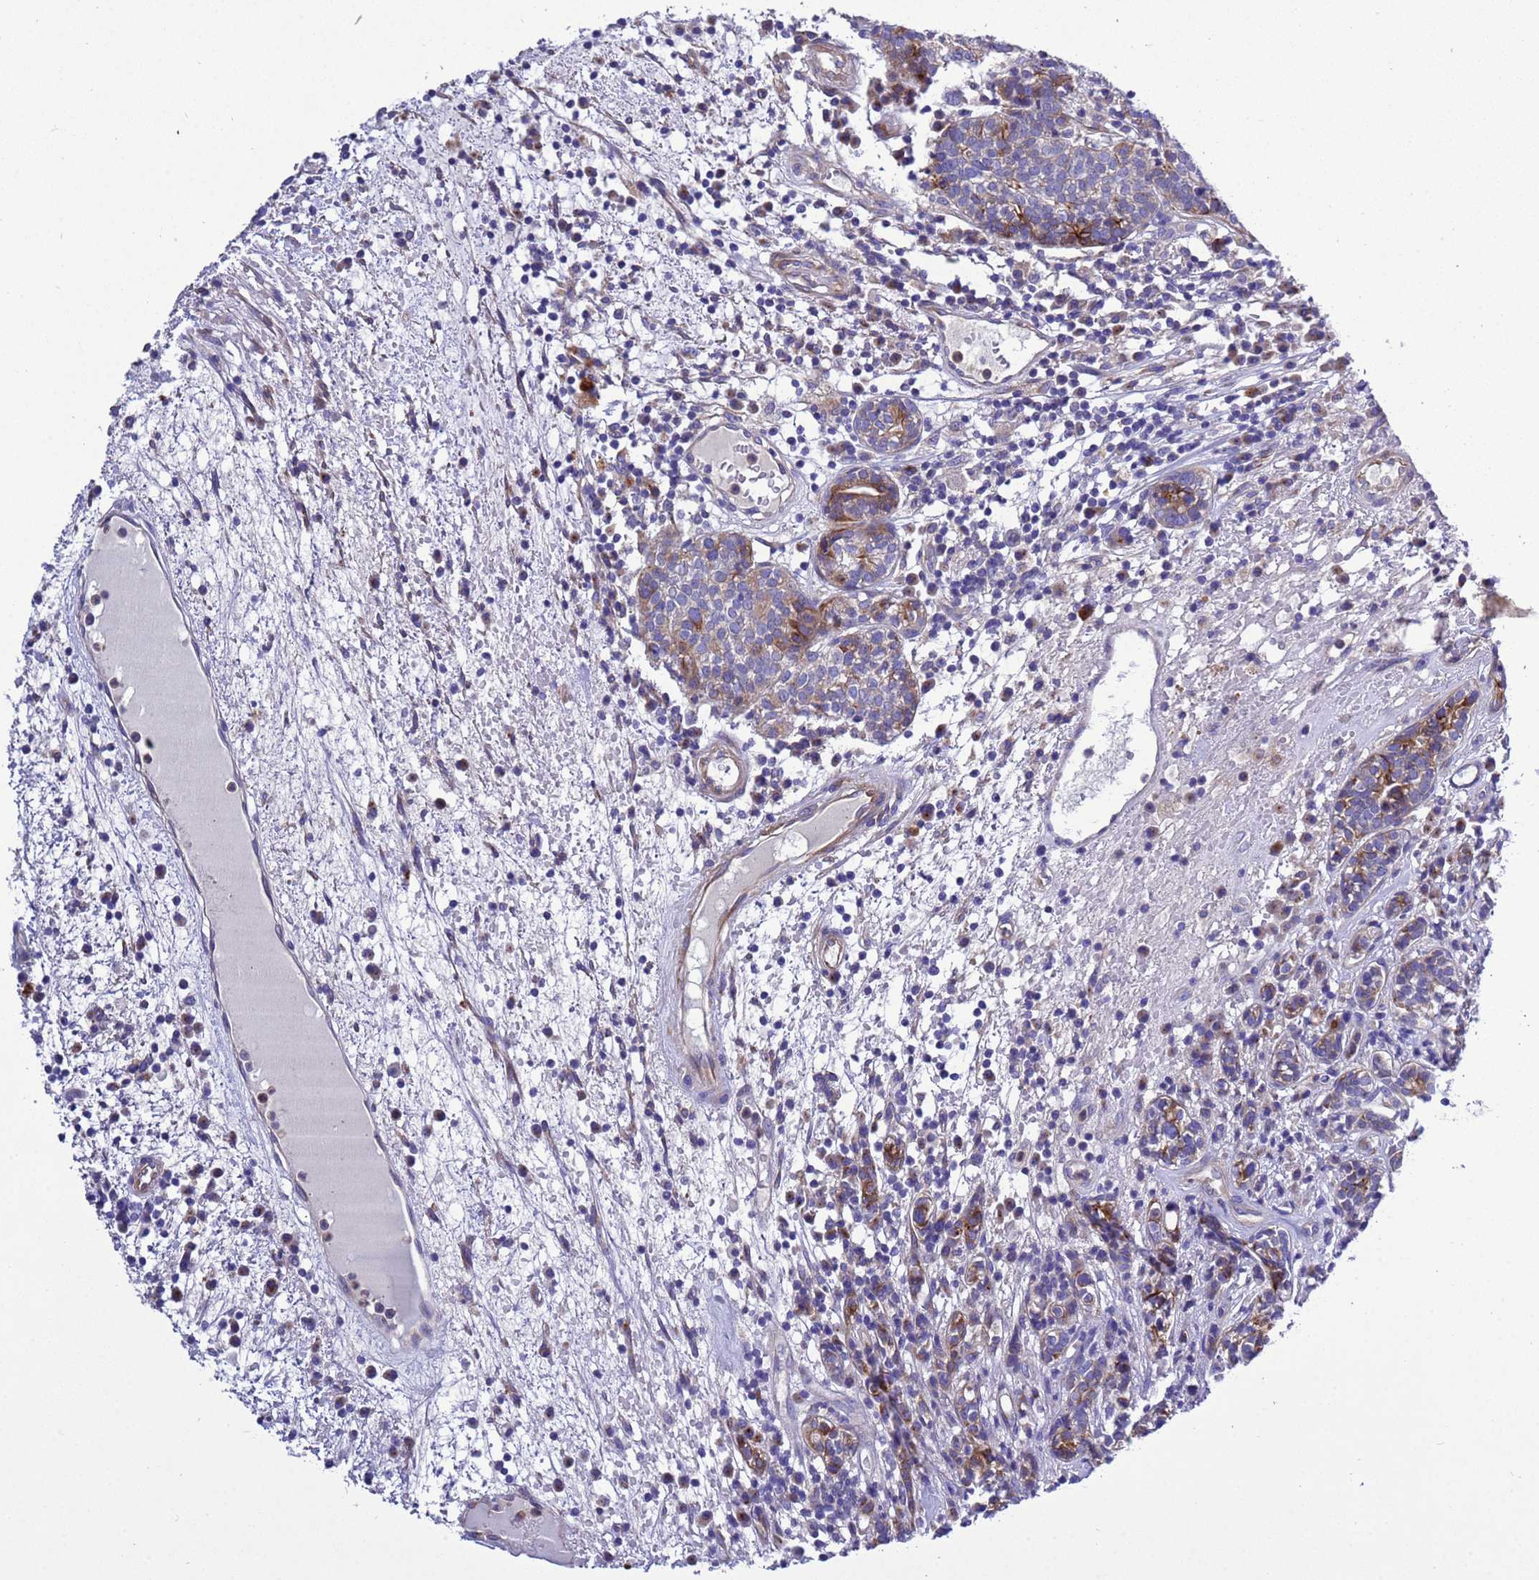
{"staining": {"intensity": "moderate", "quantity": "<25%", "location": "cytoplasmic/membranous"}, "tissue": "head and neck cancer", "cell_type": "Tumor cells", "image_type": "cancer", "snomed": [{"axis": "morphology", "description": "Adenocarcinoma, NOS"}, {"axis": "topography", "description": "Salivary gland"}, {"axis": "topography", "description": "Head-Neck"}], "caption": "Head and neck adenocarcinoma stained with IHC displays moderate cytoplasmic/membranous staining in approximately <25% of tumor cells. Using DAB (brown) and hematoxylin (blue) stains, captured at high magnification using brightfield microscopy.", "gene": "KICS2", "patient": {"sex": "female", "age": 65}}